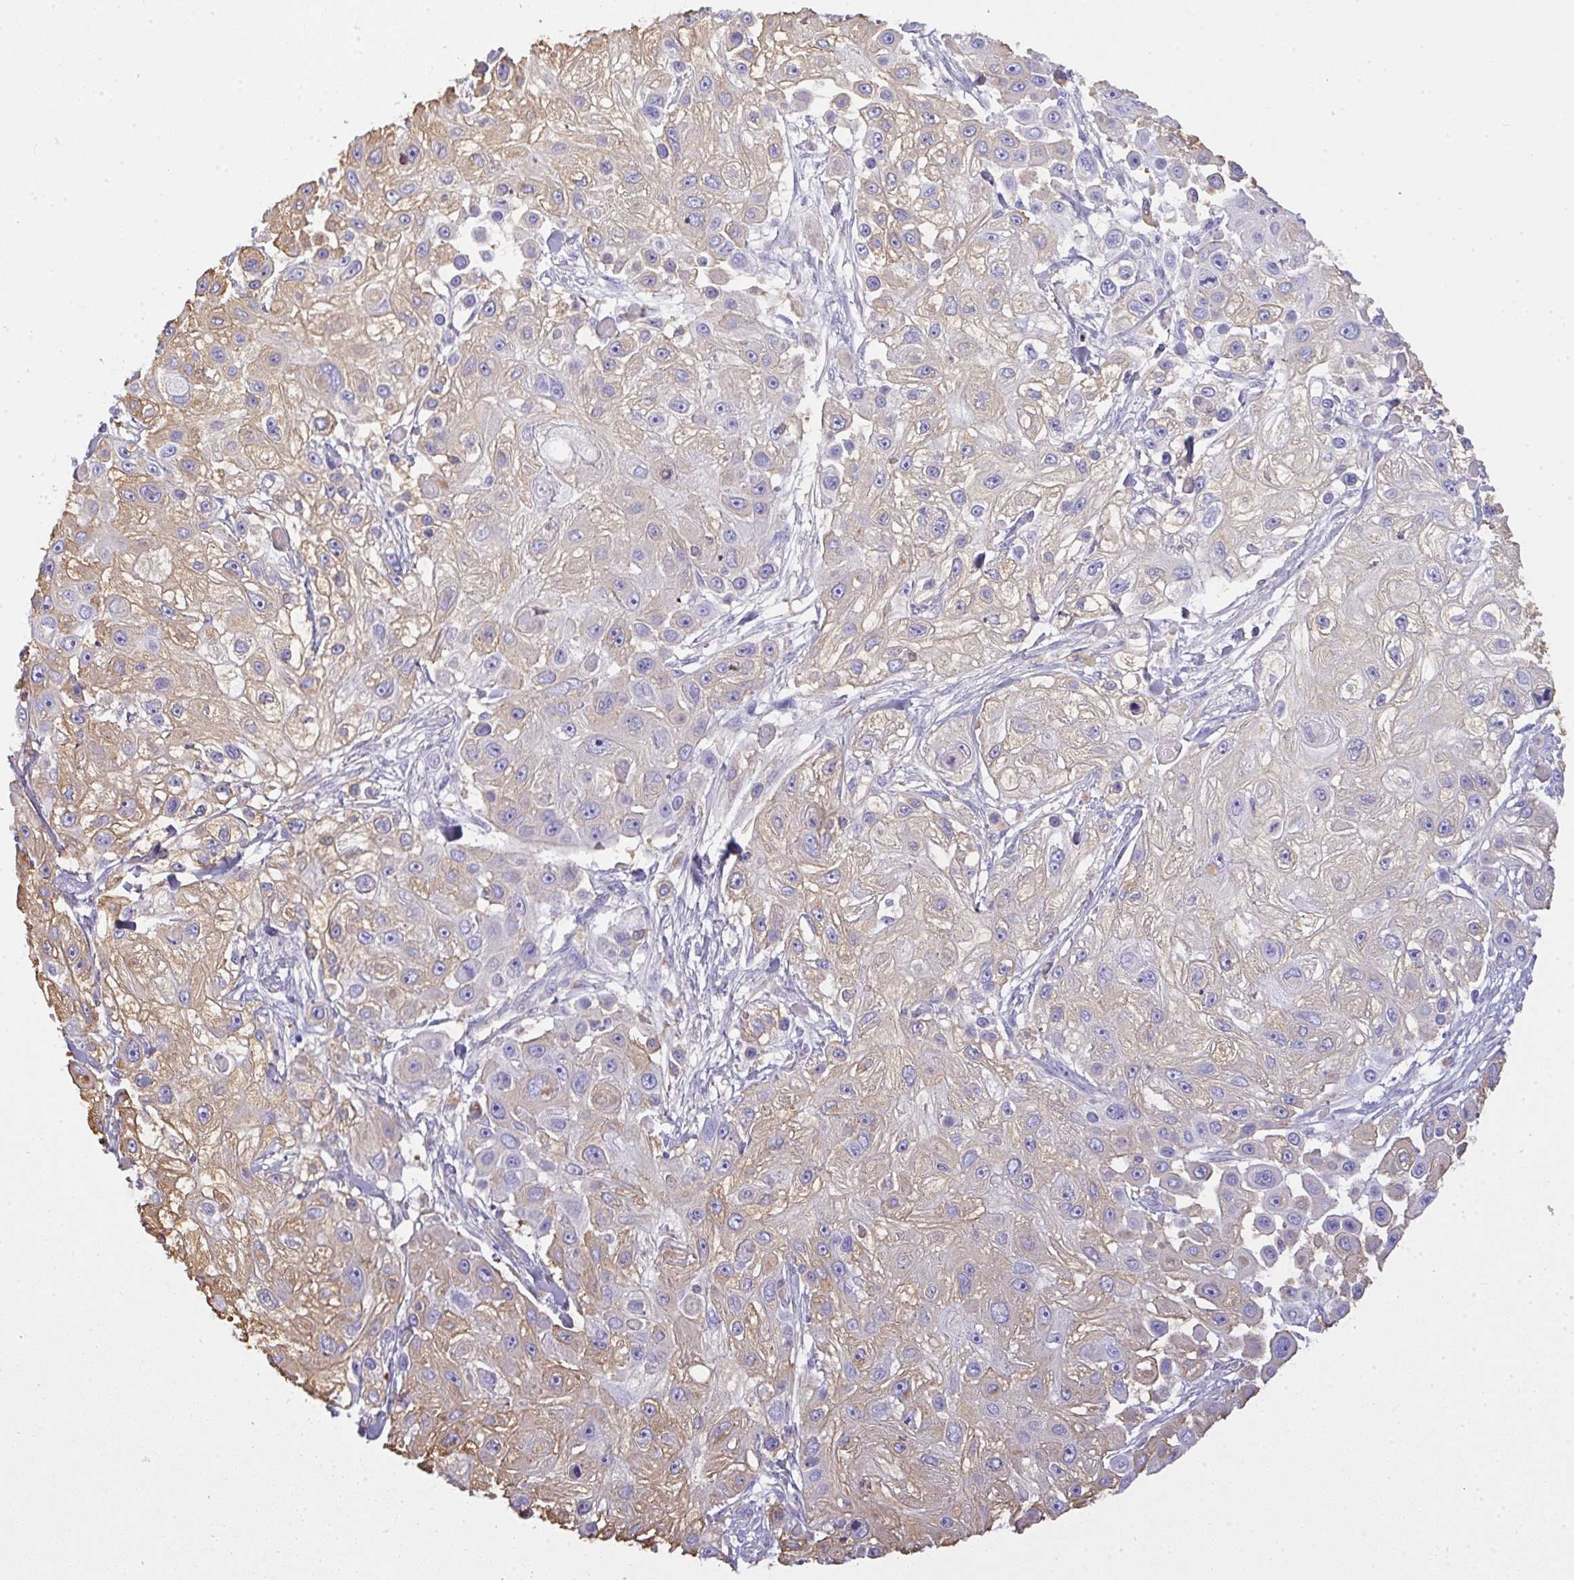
{"staining": {"intensity": "weak", "quantity": "25%-75%", "location": "cytoplasmic/membranous"}, "tissue": "skin cancer", "cell_type": "Tumor cells", "image_type": "cancer", "snomed": [{"axis": "morphology", "description": "Squamous cell carcinoma, NOS"}, {"axis": "topography", "description": "Skin"}], "caption": "A high-resolution micrograph shows immunohistochemistry (IHC) staining of squamous cell carcinoma (skin), which displays weak cytoplasmic/membranous expression in approximately 25%-75% of tumor cells. Nuclei are stained in blue.", "gene": "SMYD5", "patient": {"sex": "male", "age": 67}}